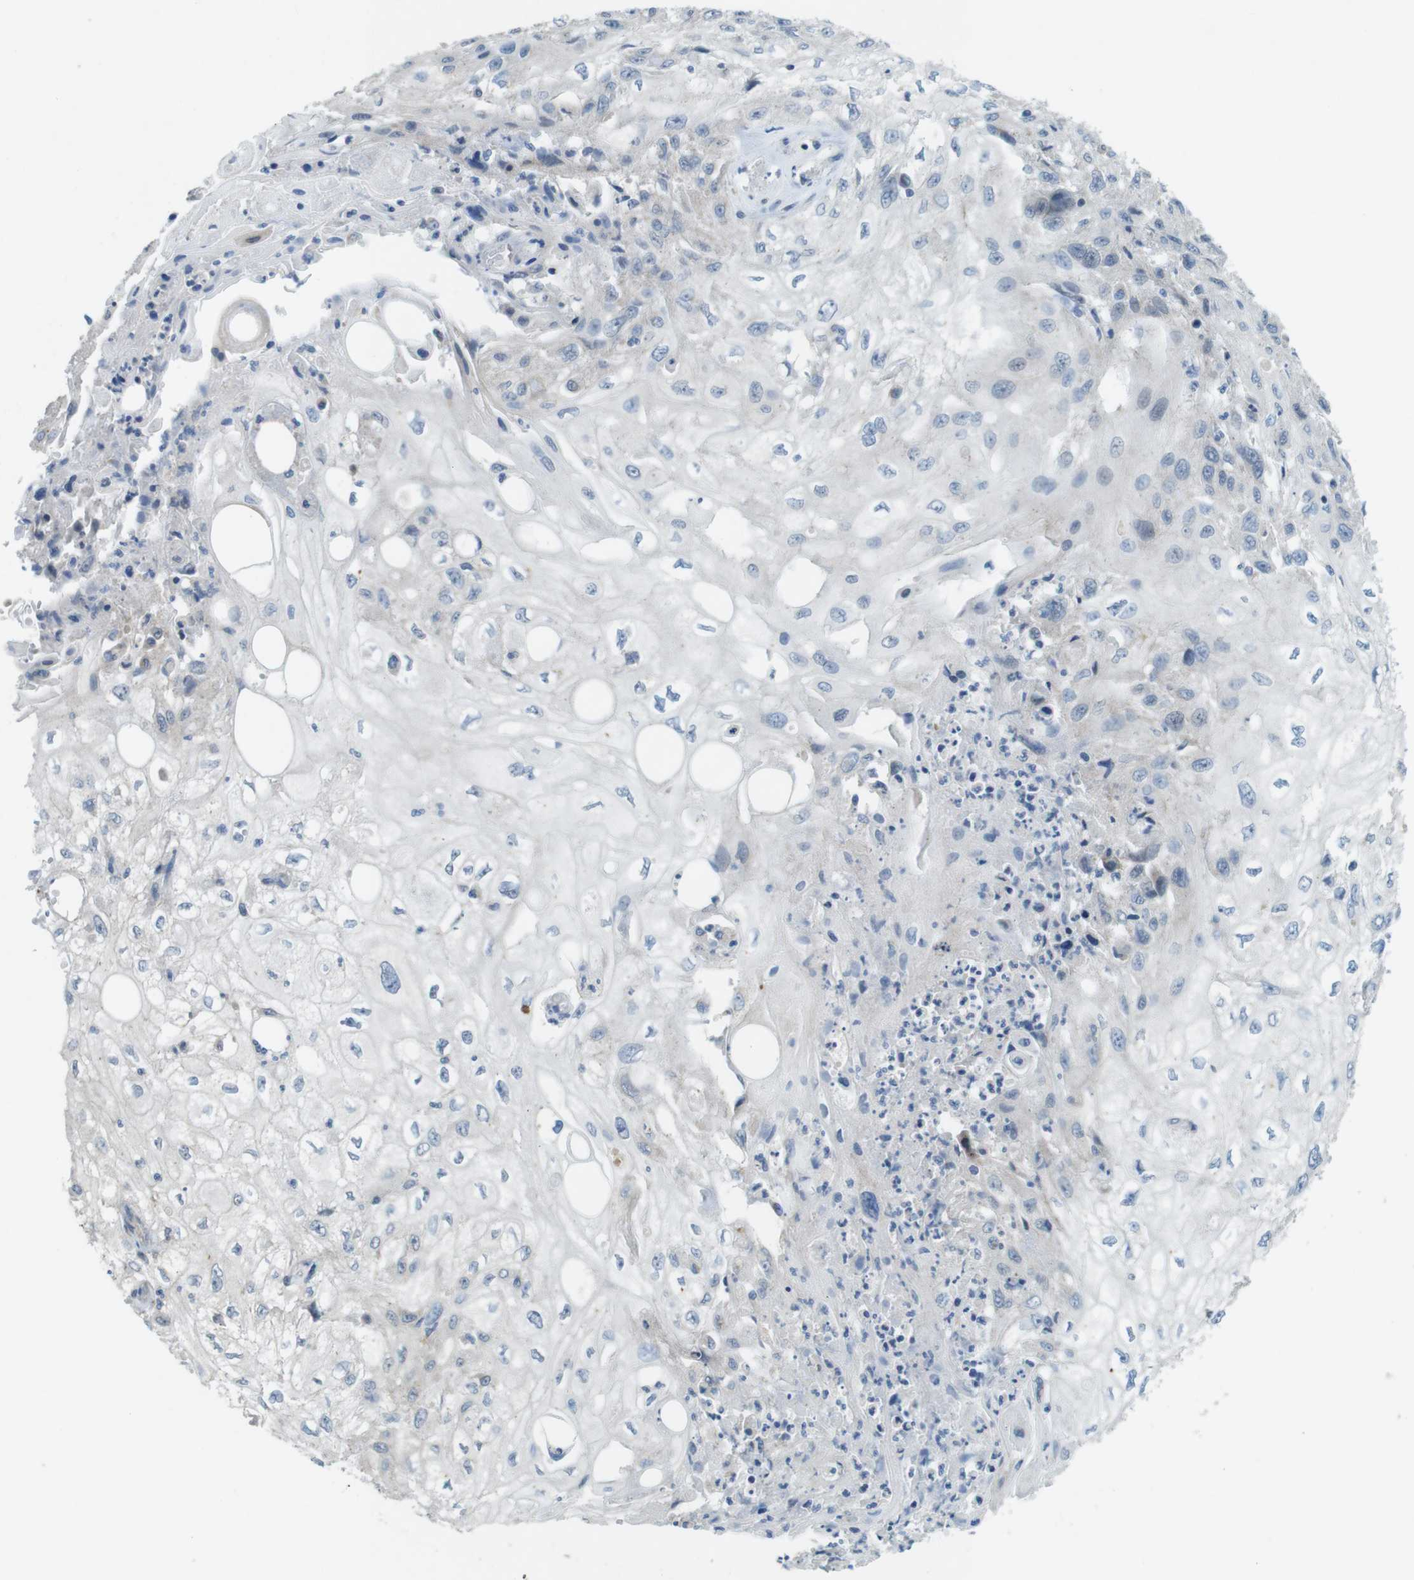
{"staining": {"intensity": "negative", "quantity": "none", "location": "none"}, "tissue": "skin cancer", "cell_type": "Tumor cells", "image_type": "cancer", "snomed": [{"axis": "morphology", "description": "Squamous cell carcinoma, NOS"}, {"axis": "topography", "description": "Skin"}], "caption": "Skin squamous cell carcinoma was stained to show a protein in brown. There is no significant staining in tumor cells. Brightfield microscopy of IHC stained with DAB (brown) and hematoxylin (blue), captured at high magnification.", "gene": "TYW1", "patient": {"sex": "male", "age": 75}}